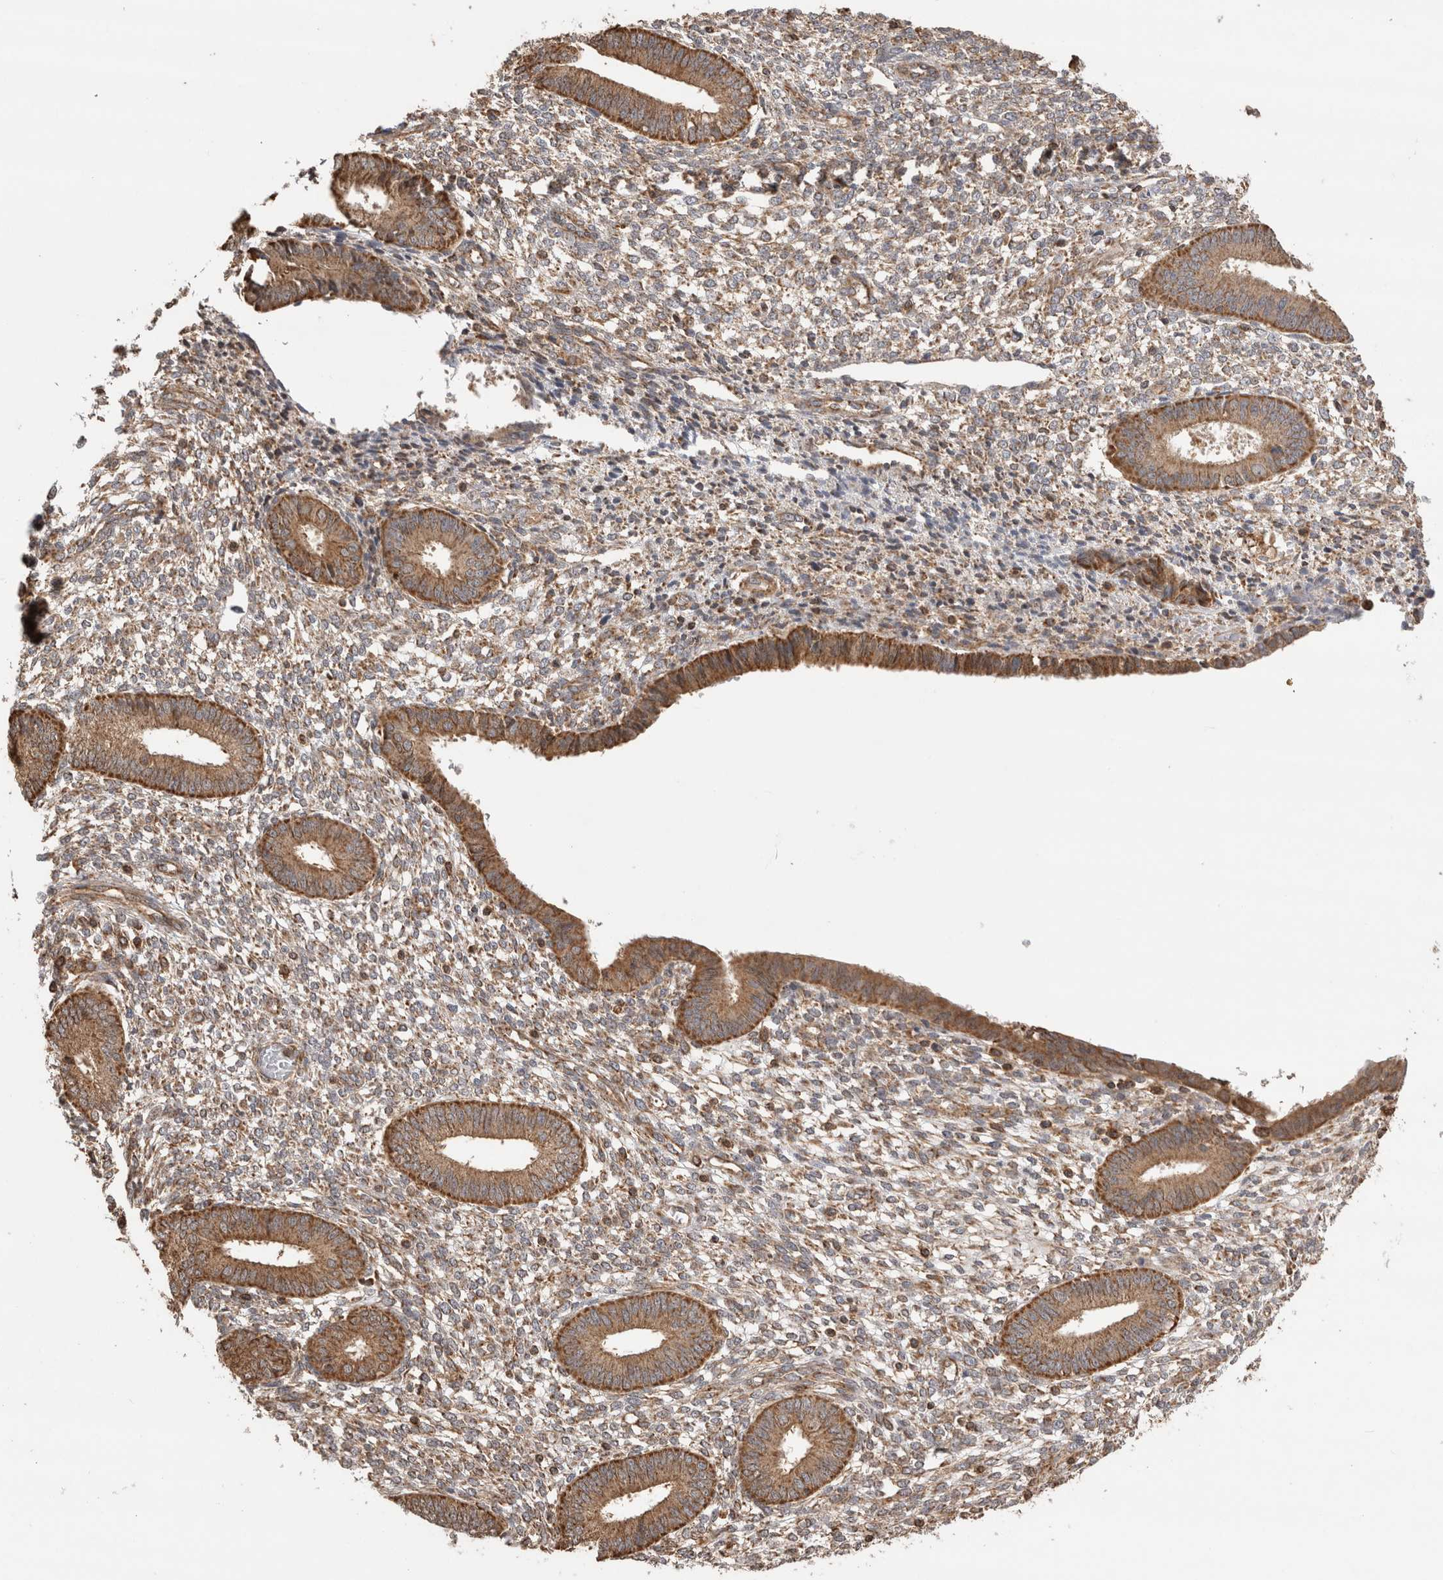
{"staining": {"intensity": "weak", "quantity": ">75%", "location": "cytoplasmic/membranous"}, "tissue": "endometrium", "cell_type": "Cells in endometrial stroma", "image_type": "normal", "snomed": [{"axis": "morphology", "description": "Normal tissue, NOS"}, {"axis": "topography", "description": "Endometrium"}], "caption": "Endometrium stained with immunohistochemistry (IHC) demonstrates weak cytoplasmic/membranous expression in approximately >75% of cells in endometrial stroma. (DAB (3,3'-diaminobenzidine) = brown stain, brightfield microscopy at high magnification).", "gene": "IMMP2L", "patient": {"sex": "female", "age": 46}}